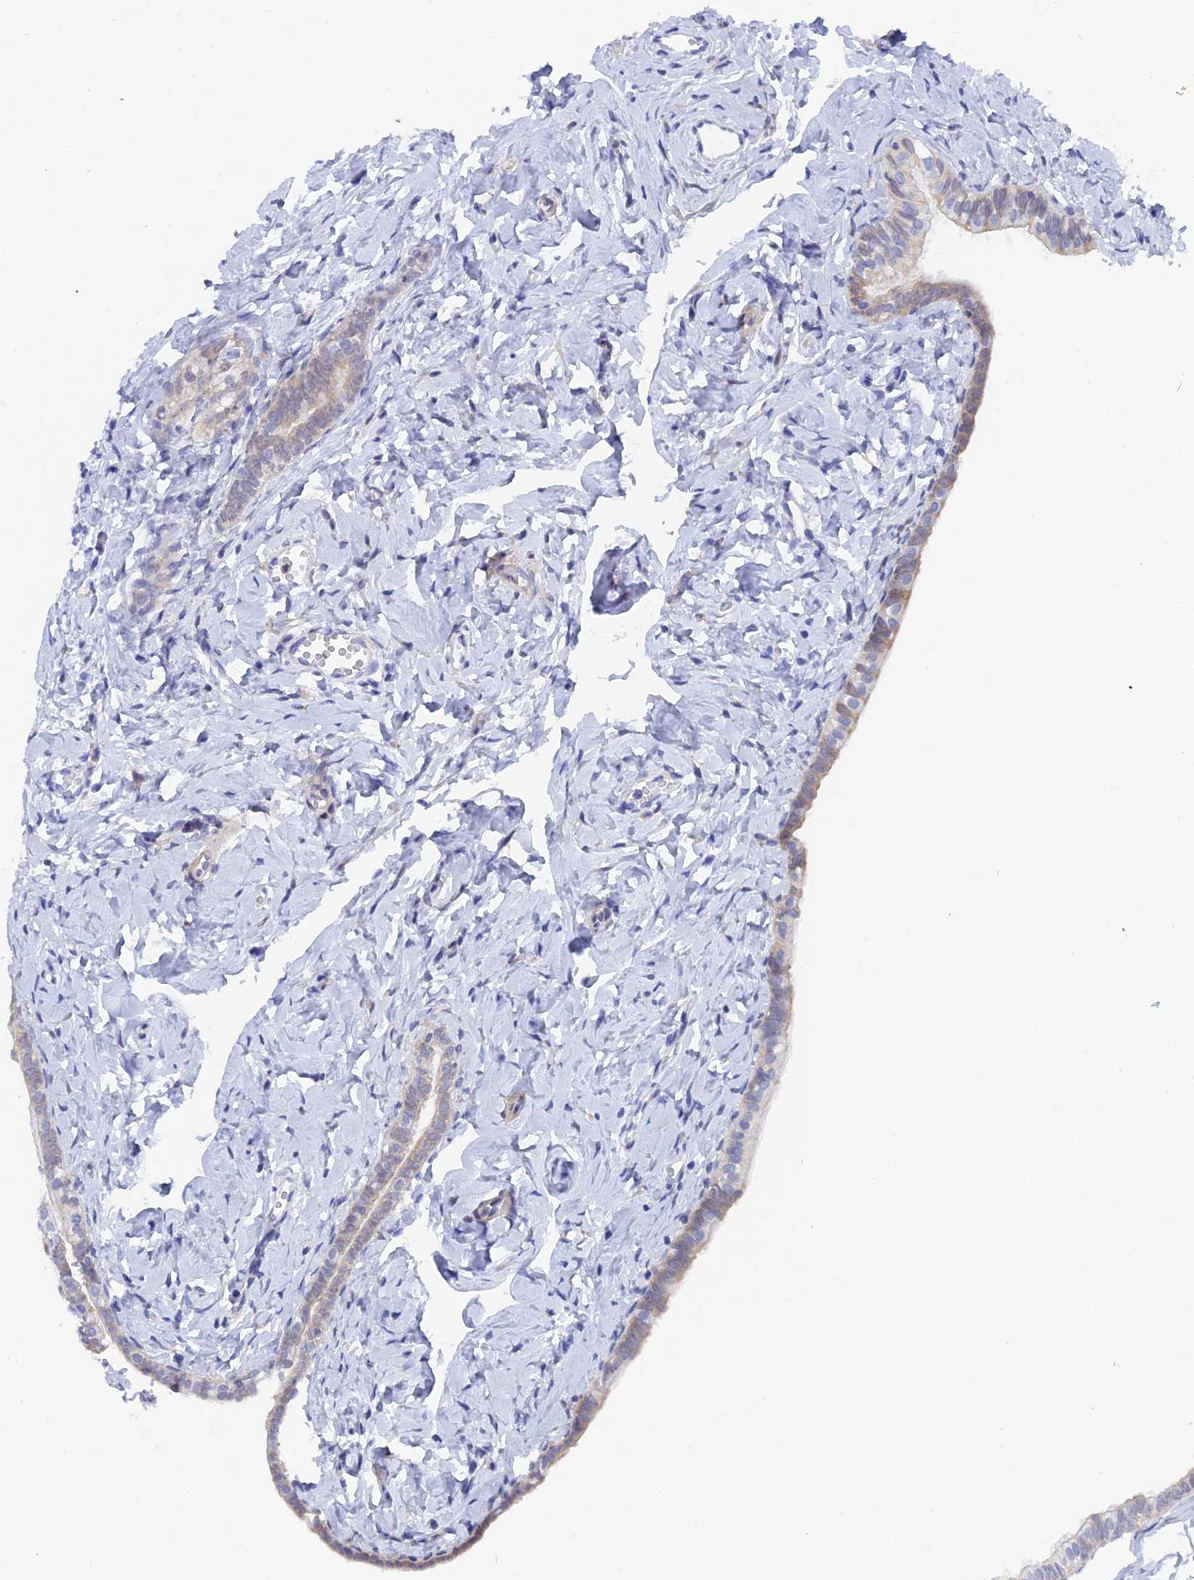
{"staining": {"intensity": "weak", "quantity": "<25%", "location": "cytoplasmic/membranous"}, "tissue": "fallopian tube", "cell_type": "Glandular cells", "image_type": "normal", "snomed": [{"axis": "morphology", "description": "Normal tissue, NOS"}, {"axis": "topography", "description": "Fallopian tube"}], "caption": "There is no significant staining in glandular cells of fallopian tube. (DAB (3,3'-diaminobenzidine) IHC, high magnification).", "gene": "DACT3", "patient": {"sex": "female", "age": 66}}